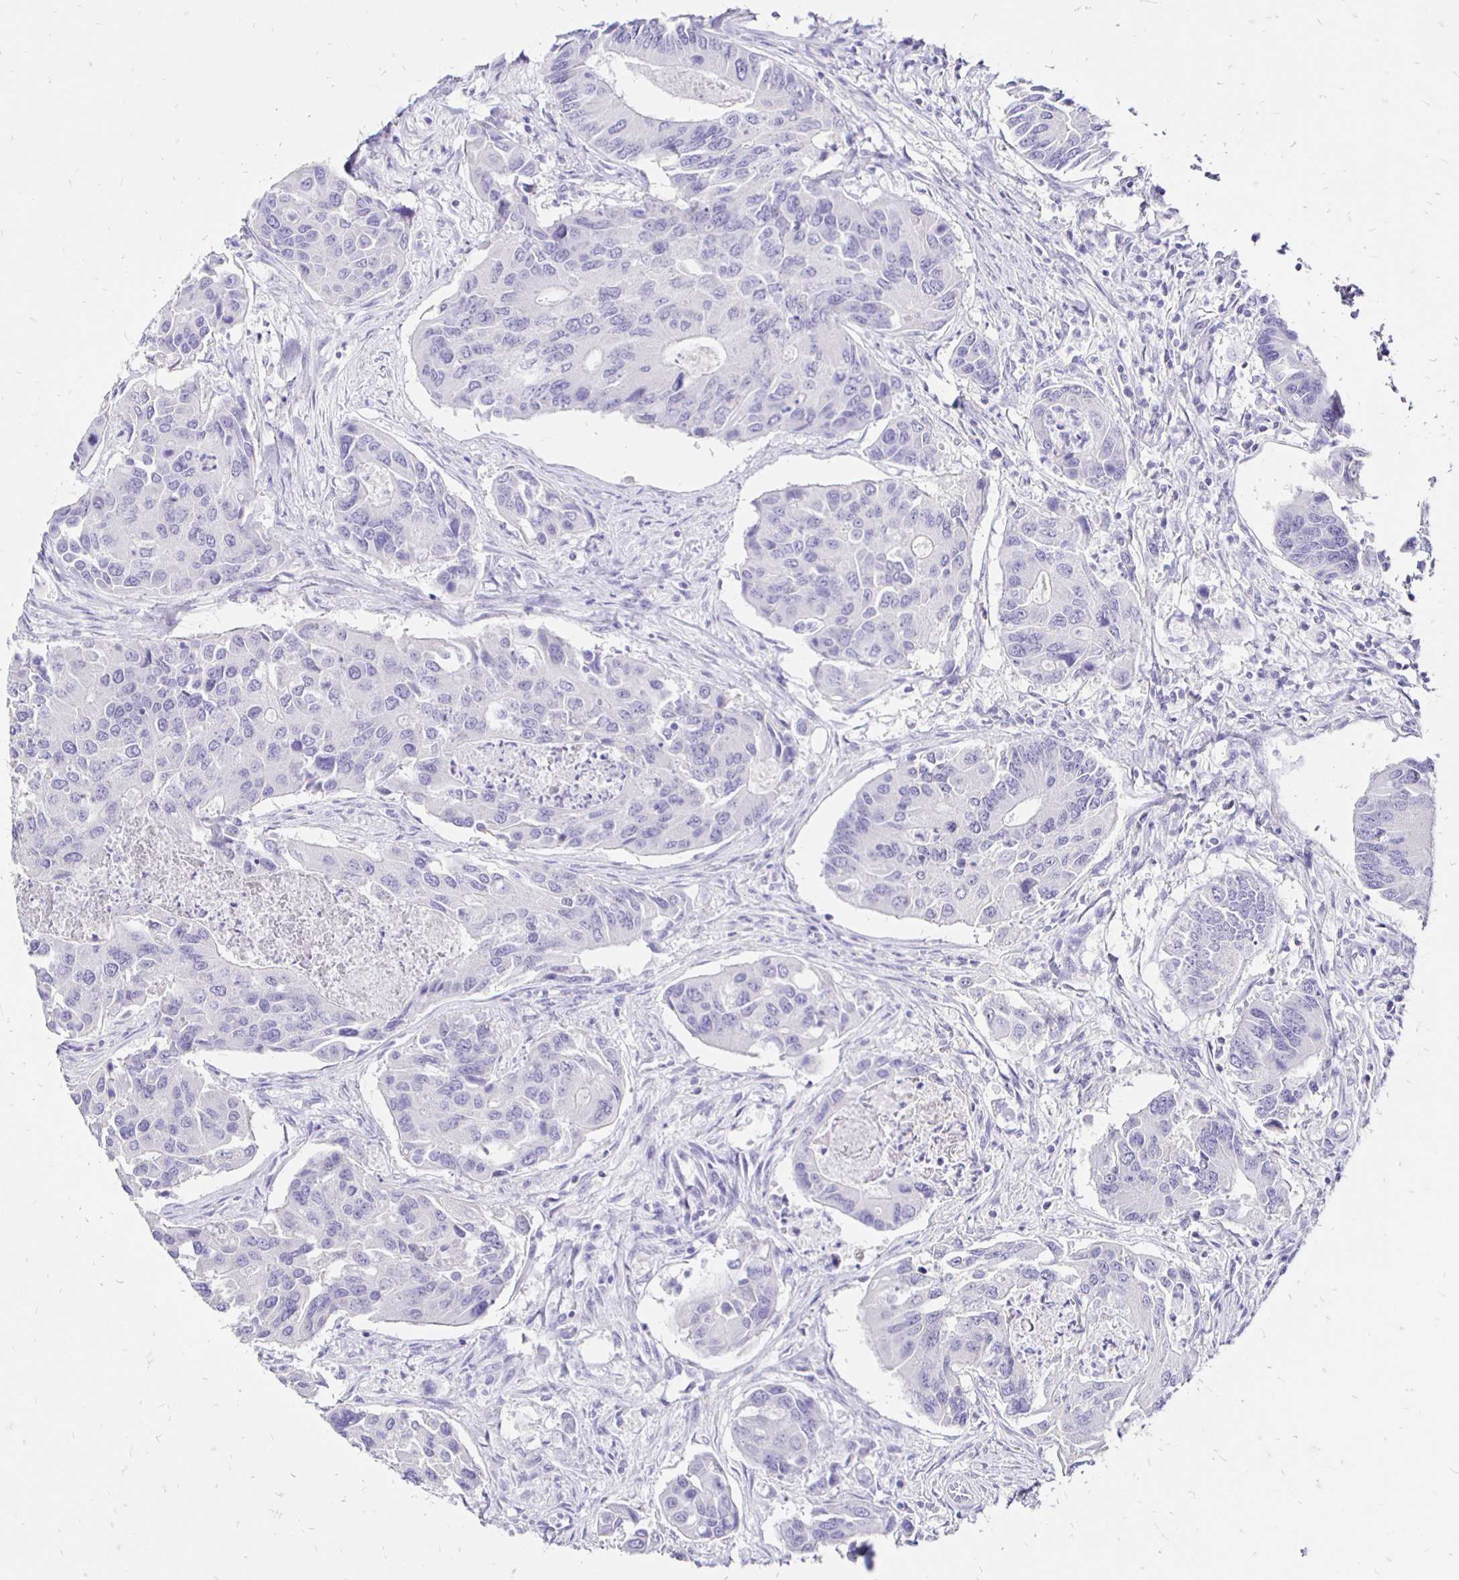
{"staining": {"intensity": "negative", "quantity": "none", "location": "none"}, "tissue": "colorectal cancer", "cell_type": "Tumor cells", "image_type": "cancer", "snomed": [{"axis": "morphology", "description": "Adenocarcinoma, NOS"}, {"axis": "topography", "description": "Colon"}], "caption": "IHC image of neoplastic tissue: colorectal cancer stained with DAB demonstrates no significant protein staining in tumor cells.", "gene": "IRGC", "patient": {"sex": "female", "age": 67}}